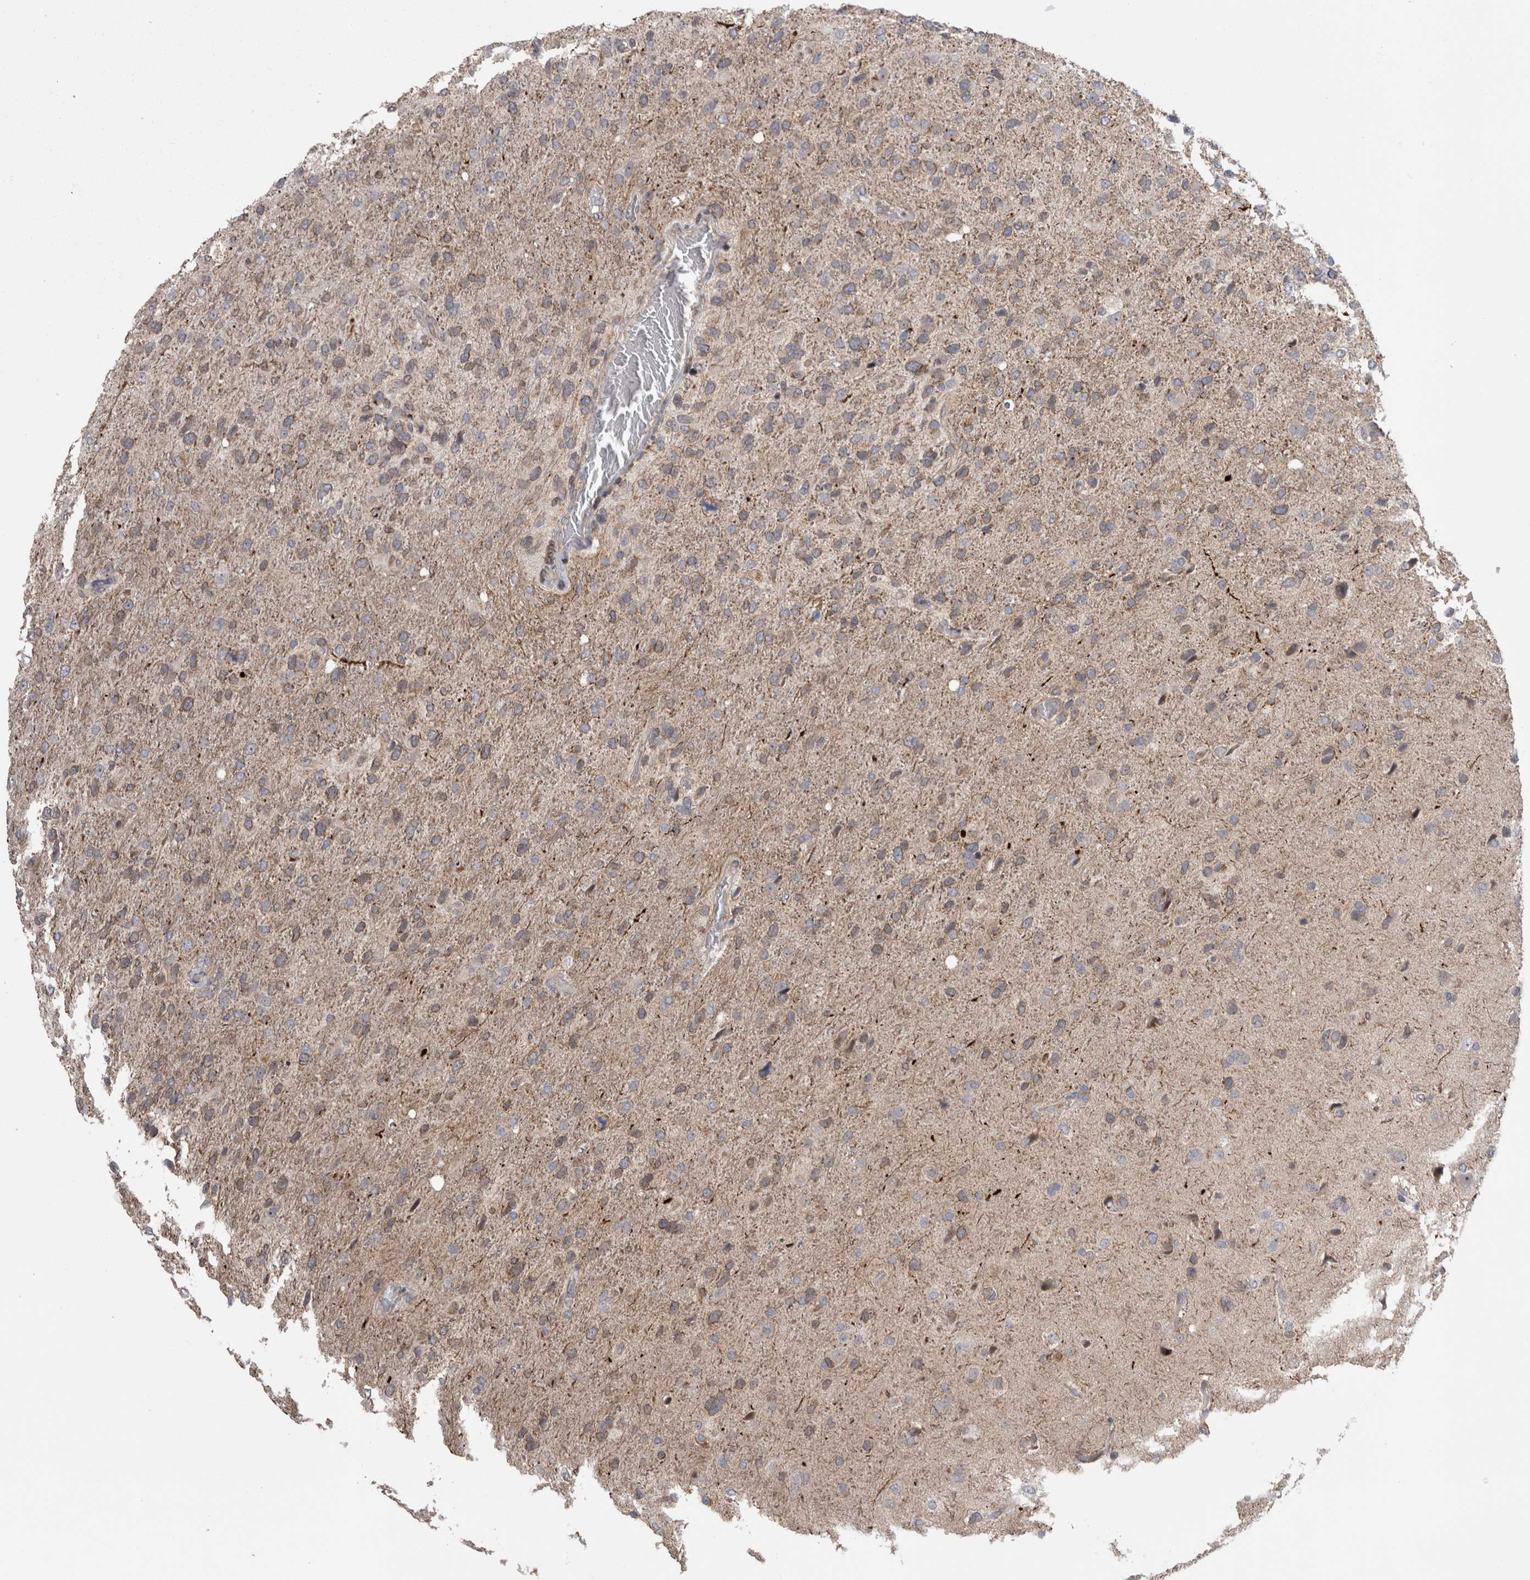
{"staining": {"intensity": "weak", "quantity": "25%-75%", "location": "cytoplasmic/membranous"}, "tissue": "glioma", "cell_type": "Tumor cells", "image_type": "cancer", "snomed": [{"axis": "morphology", "description": "Glioma, malignant, High grade"}, {"axis": "topography", "description": "Brain"}], "caption": "Protein expression analysis of high-grade glioma (malignant) demonstrates weak cytoplasmic/membranous expression in approximately 25%-75% of tumor cells.", "gene": "DARS2", "patient": {"sex": "female", "age": 58}}